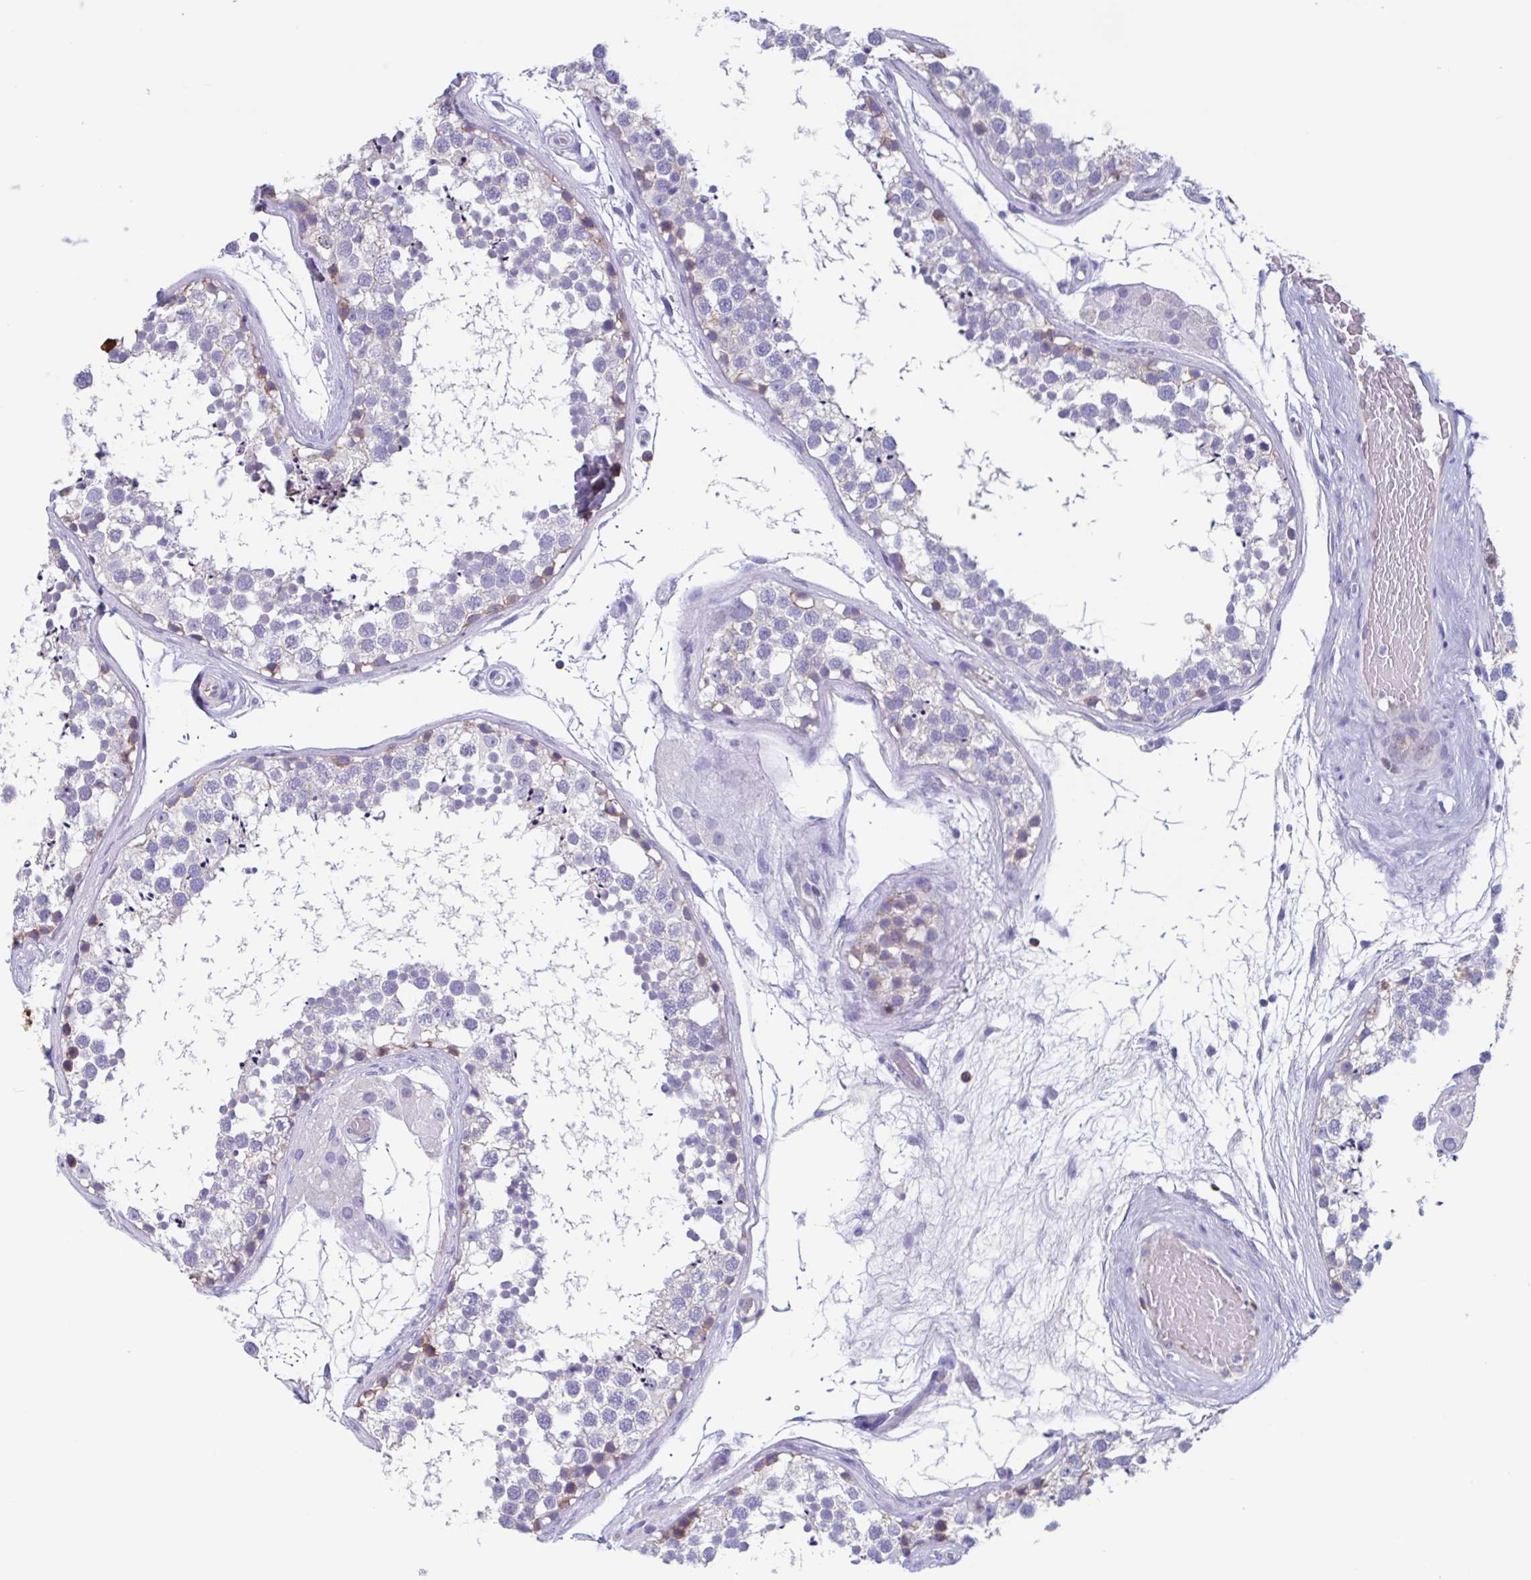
{"staining": {"intensity": "weak", "quantity": "<25%", "location": "cytoplasmic/membranous"}, "tissue": "testis", "cell_type": "Cells in seminiferous ducts", "image_type": "normal", "snomed": [{"axis": "morphology", "description": "Normal tissue, NOS"}, {"axis": "morphology", "description": "Seminoma, NOS"}, {"axis": "topography", "description": "Testis"}], "caption": "The image displays no significant staining in cells in seminiferous ducts of testis.", "gene": "TPD52", "patient": {"sex": "male", "age": 65}}